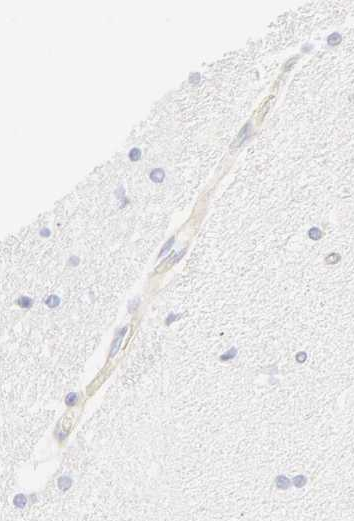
{"staining": {"intensity": "negative", "quantity": "none", "location": "none"}, "tissue": "caudate", "cell_type": "Glial cells", "image_type": "normal", "snomed": [{"axis": "morphology", "description": "Normal tissue, NOS"}, {"axis": "topography", "description": "Lateral ventricle wall"}], "caption": "Glial cells are negative for protein expression in unremarkable human caudate. The staining was performed using DAB to visualize the protein expression in brown, while the nuclei were stained in blue with hematoxylin (Magnification: 20x).", "gene": "ITGA5", "patient": {"sex": "female", "age": 54}}